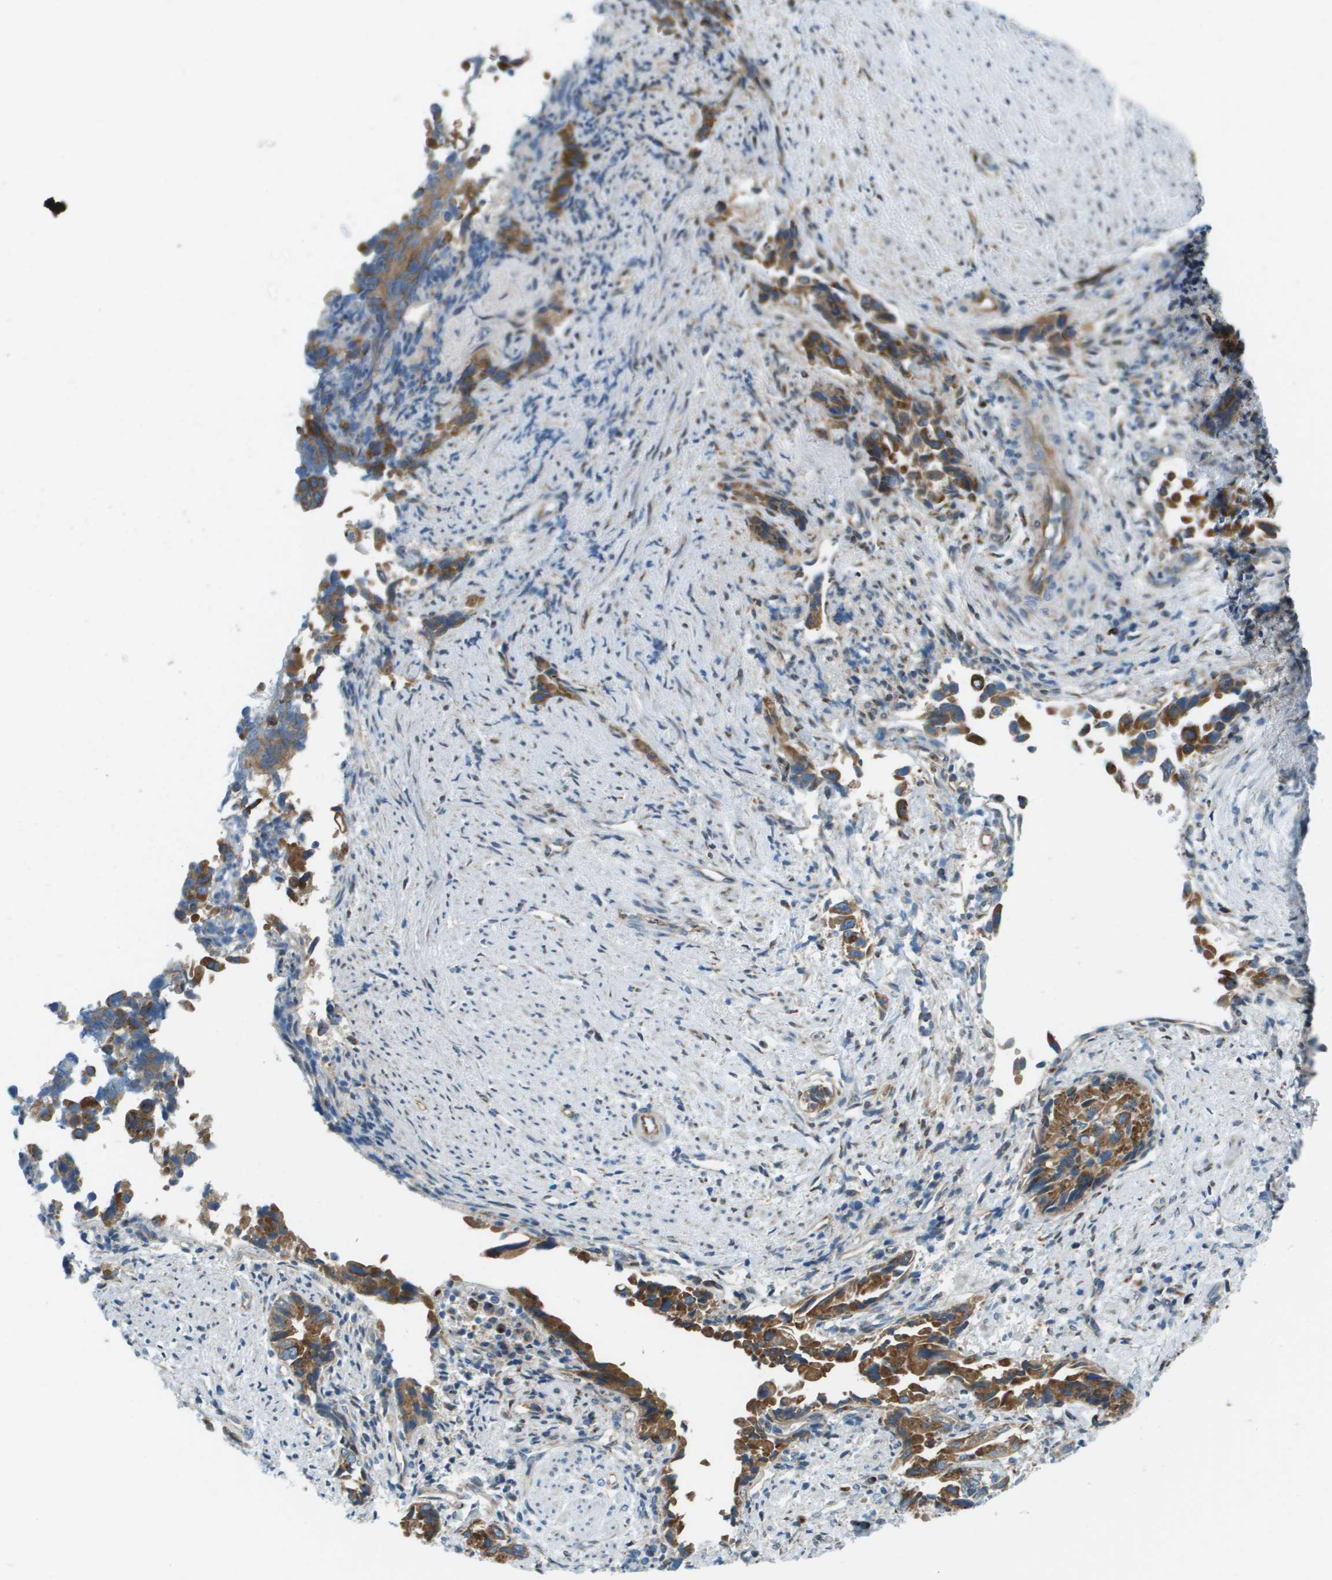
{"staining": {"intensity": "strong", "quantity": ">75%", "location": "cytoplasmic/membranous"}, "tissue": "liver cancer", "cell_type": "Tumor cells", "image_type": "cancer", "snomed": [{"axis": "morphology", "description": "Cholangiocarcinoma"}, {"axis": "topography", "description": "Liver"}], "caption": "Liver cancer was stained to show a protein in brown. There is high levels of strong cytoplasmic/membranous expression in about >75% of tumor cells.", "gene": "ACBD3", "patient": {"sex": "female", "age": 79}}